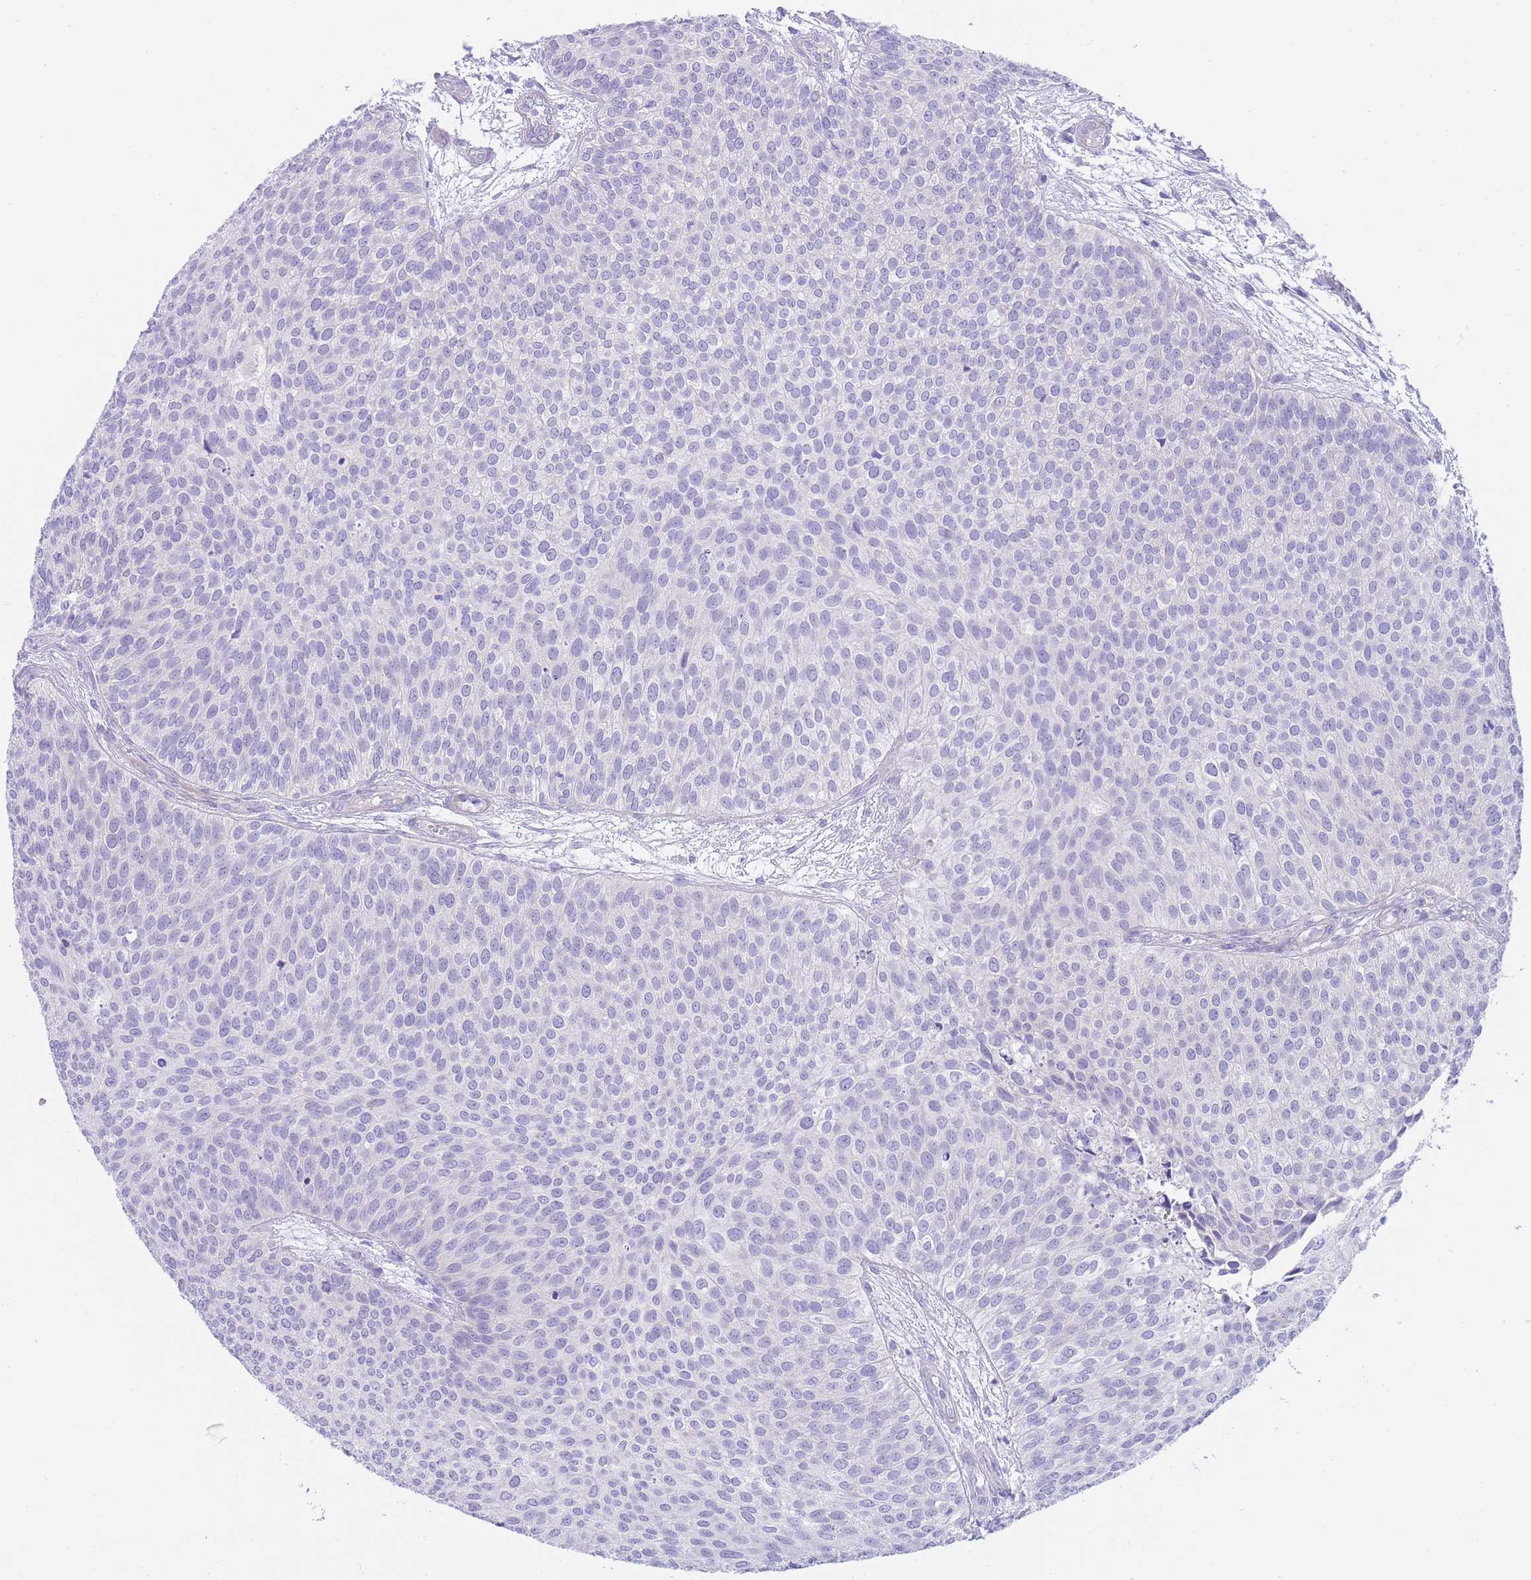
{"staining": {"intensity": "negative", "quantity": "none", "location": "none"}, "tissue": "urothelial cancer", "cell_type": "Tumor cells", "image_type": "cancer", "snomed": [{"axis": "morphology", "description": "Urothelial carcinoma, Low grade"}, {"axis": "topography", "description": "Urinary bladder"}], "caption": "The image displays no staining of tumor cells in urothelial cancer. The staining was performed using DAB (3,3'-diaminobenzidine) to visualize the protein expression in brown, while the nuclei were stained in blue with hematoxylin (Magnification: 20x).", "gene": "QTRT1", "patient": {"sex": "male", "age": 84}}